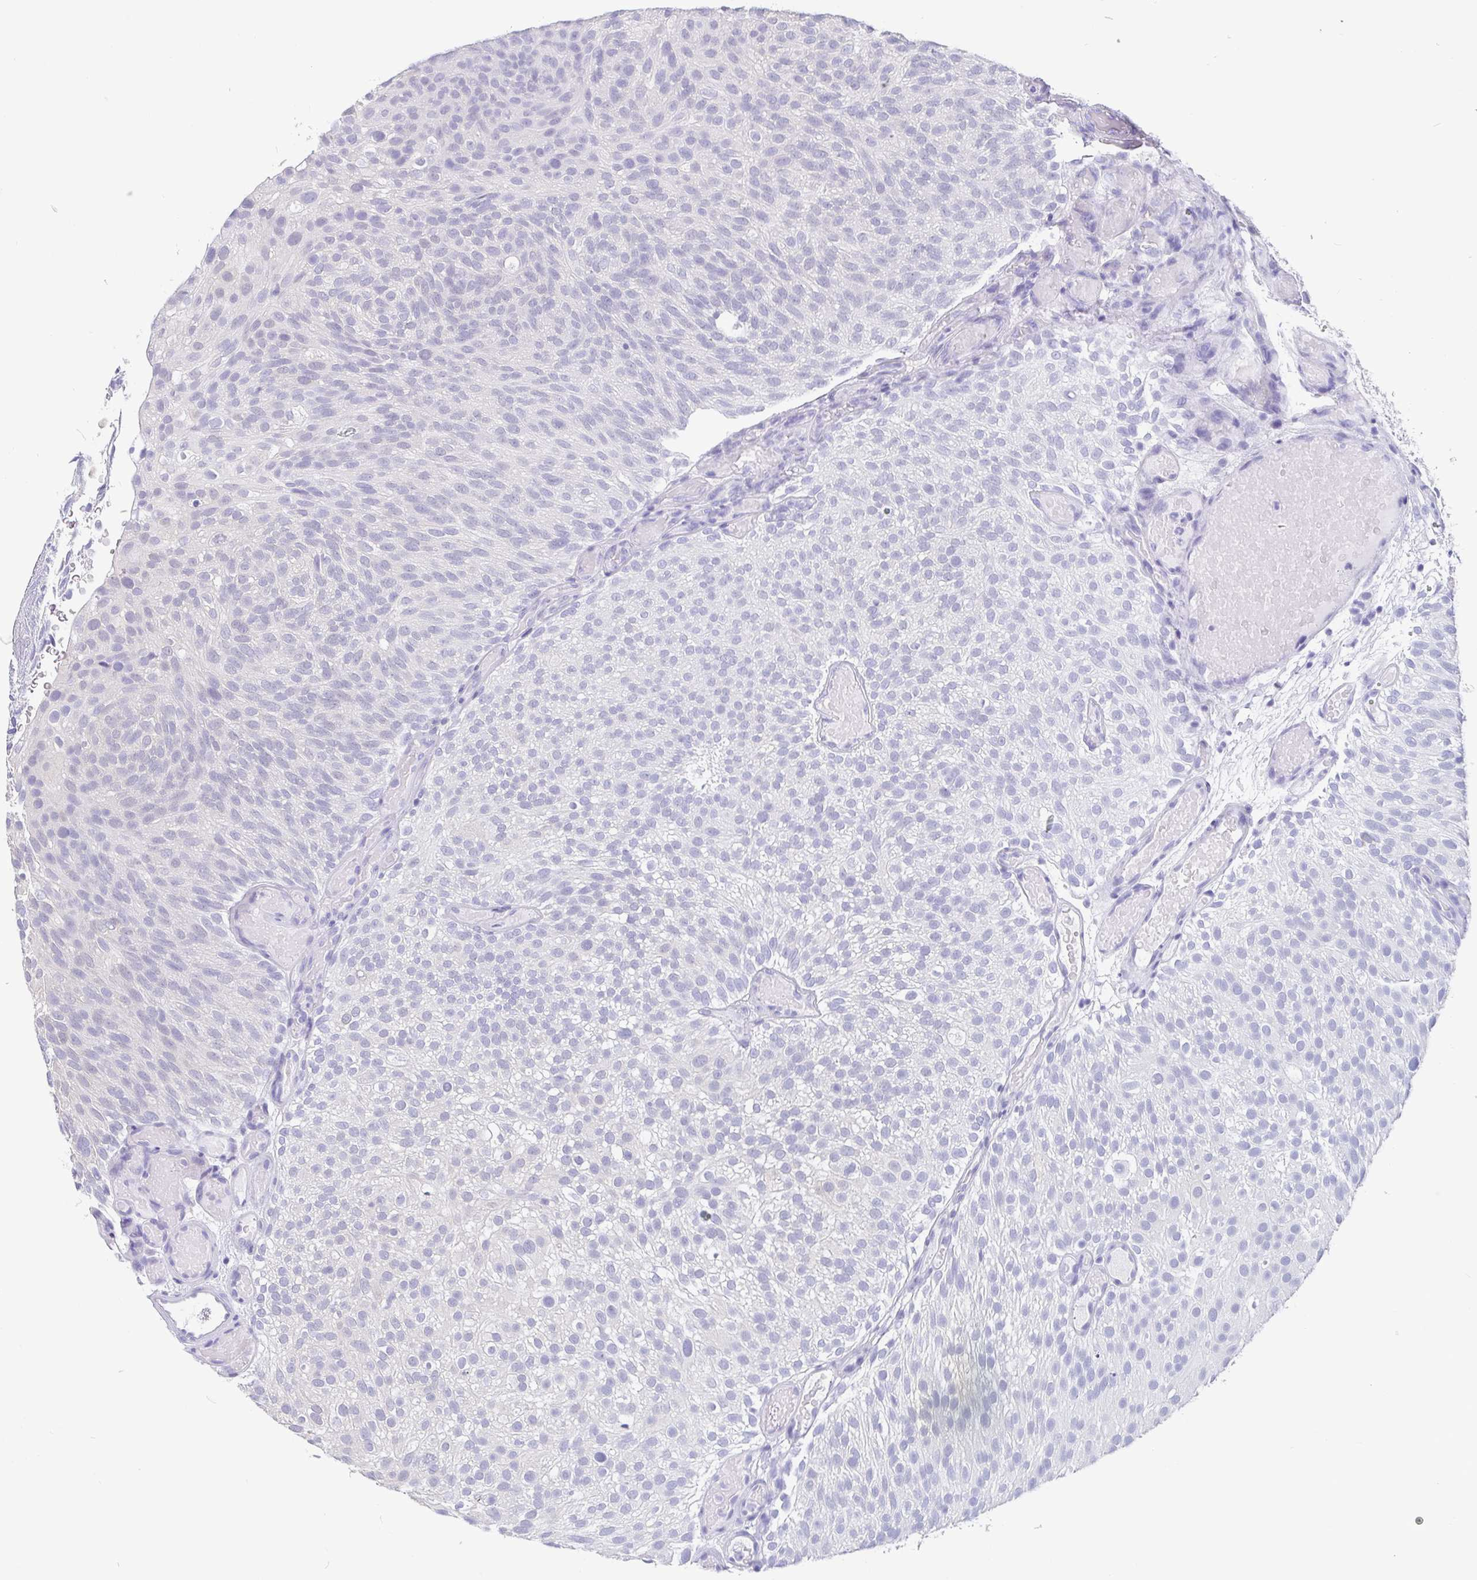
{"staining": {"intensity": "negative", "quantity": "none", "location": "none"}, "tissue": "urothelial cancer", "cell_type": "Tumor cells", "image_type": "cancer", "snomed": [{"axis": "morphology", "description": "Urothelial carcinoma, Low grade"}, {"axis": "topography", "description": "Urinary bladder"}], "caption": "This image is of low-grade urothelial carcinoma stained with IHC to label a protein in brown with the nuclei are counter-stained blue. There is no positivity in tumor cells.", "gene": "IDH1", "patient": {"sex": "male", "age": 78}}